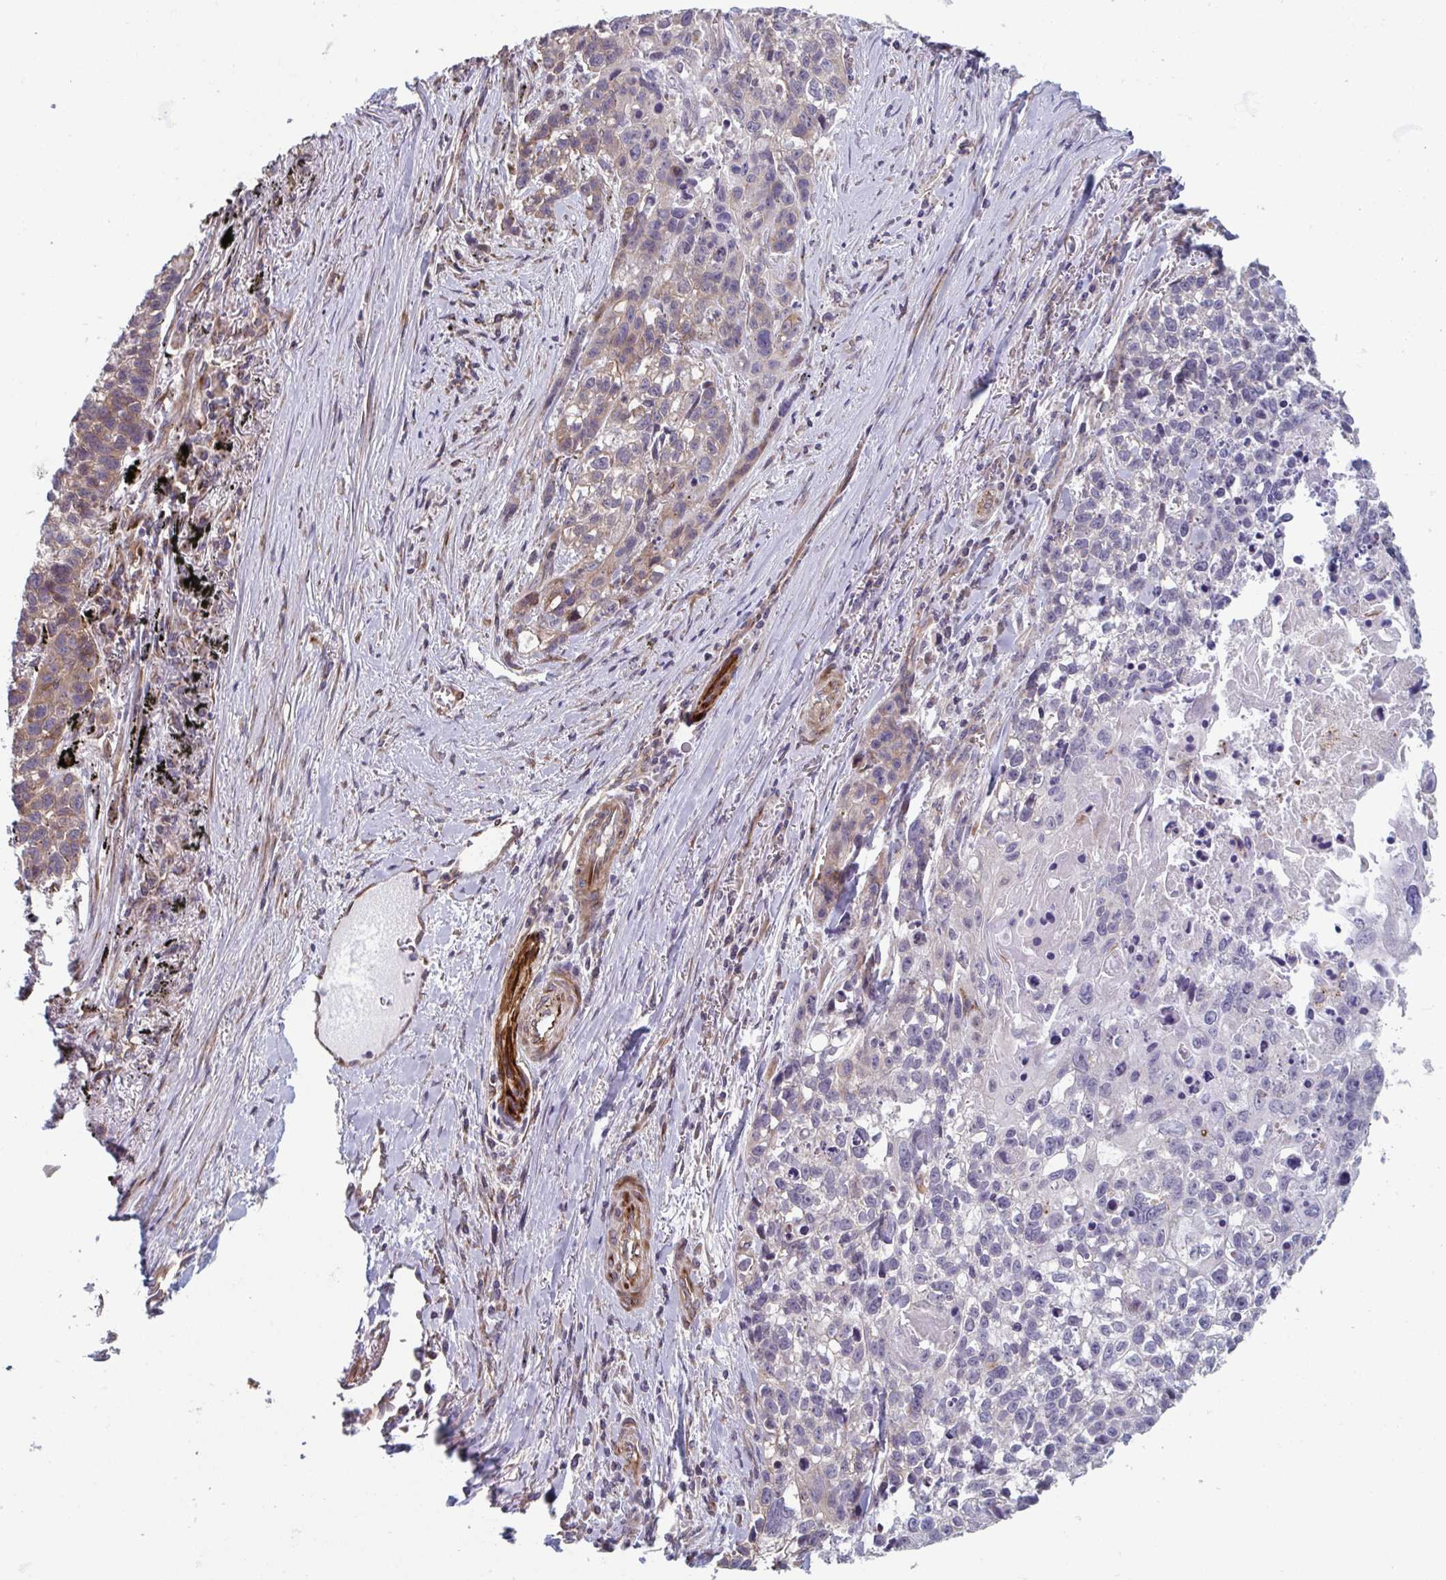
{"staining": {"intensity": "moderate", "quantity": "25%-75%", "location": "cytoplasmic/membranous"}, "tissue": "lung cancer", "cell_type": "Tumor cells", "image_type": "cancer", "snomed": [{"axis": "morphology", "description": "Squamous cell carcinoma, NOS"}, {"axis": "topography", "description": "Lung"}], "caption": "Immunohistochemistry (IHC) (DAB) staining of squamous cell carcinoma (lung) reveals moderate cytoplasmic/membranous protein positivity in about 25%-75% of tumor cells. Using DAB (3,3'-diaminobenzidine) (brown) and hematoxylin (blue) stains, captured at high magnification using brightfield microscopy.", "gene": "TNFSF10", "patient": {"sex": "male", "age": 74}}